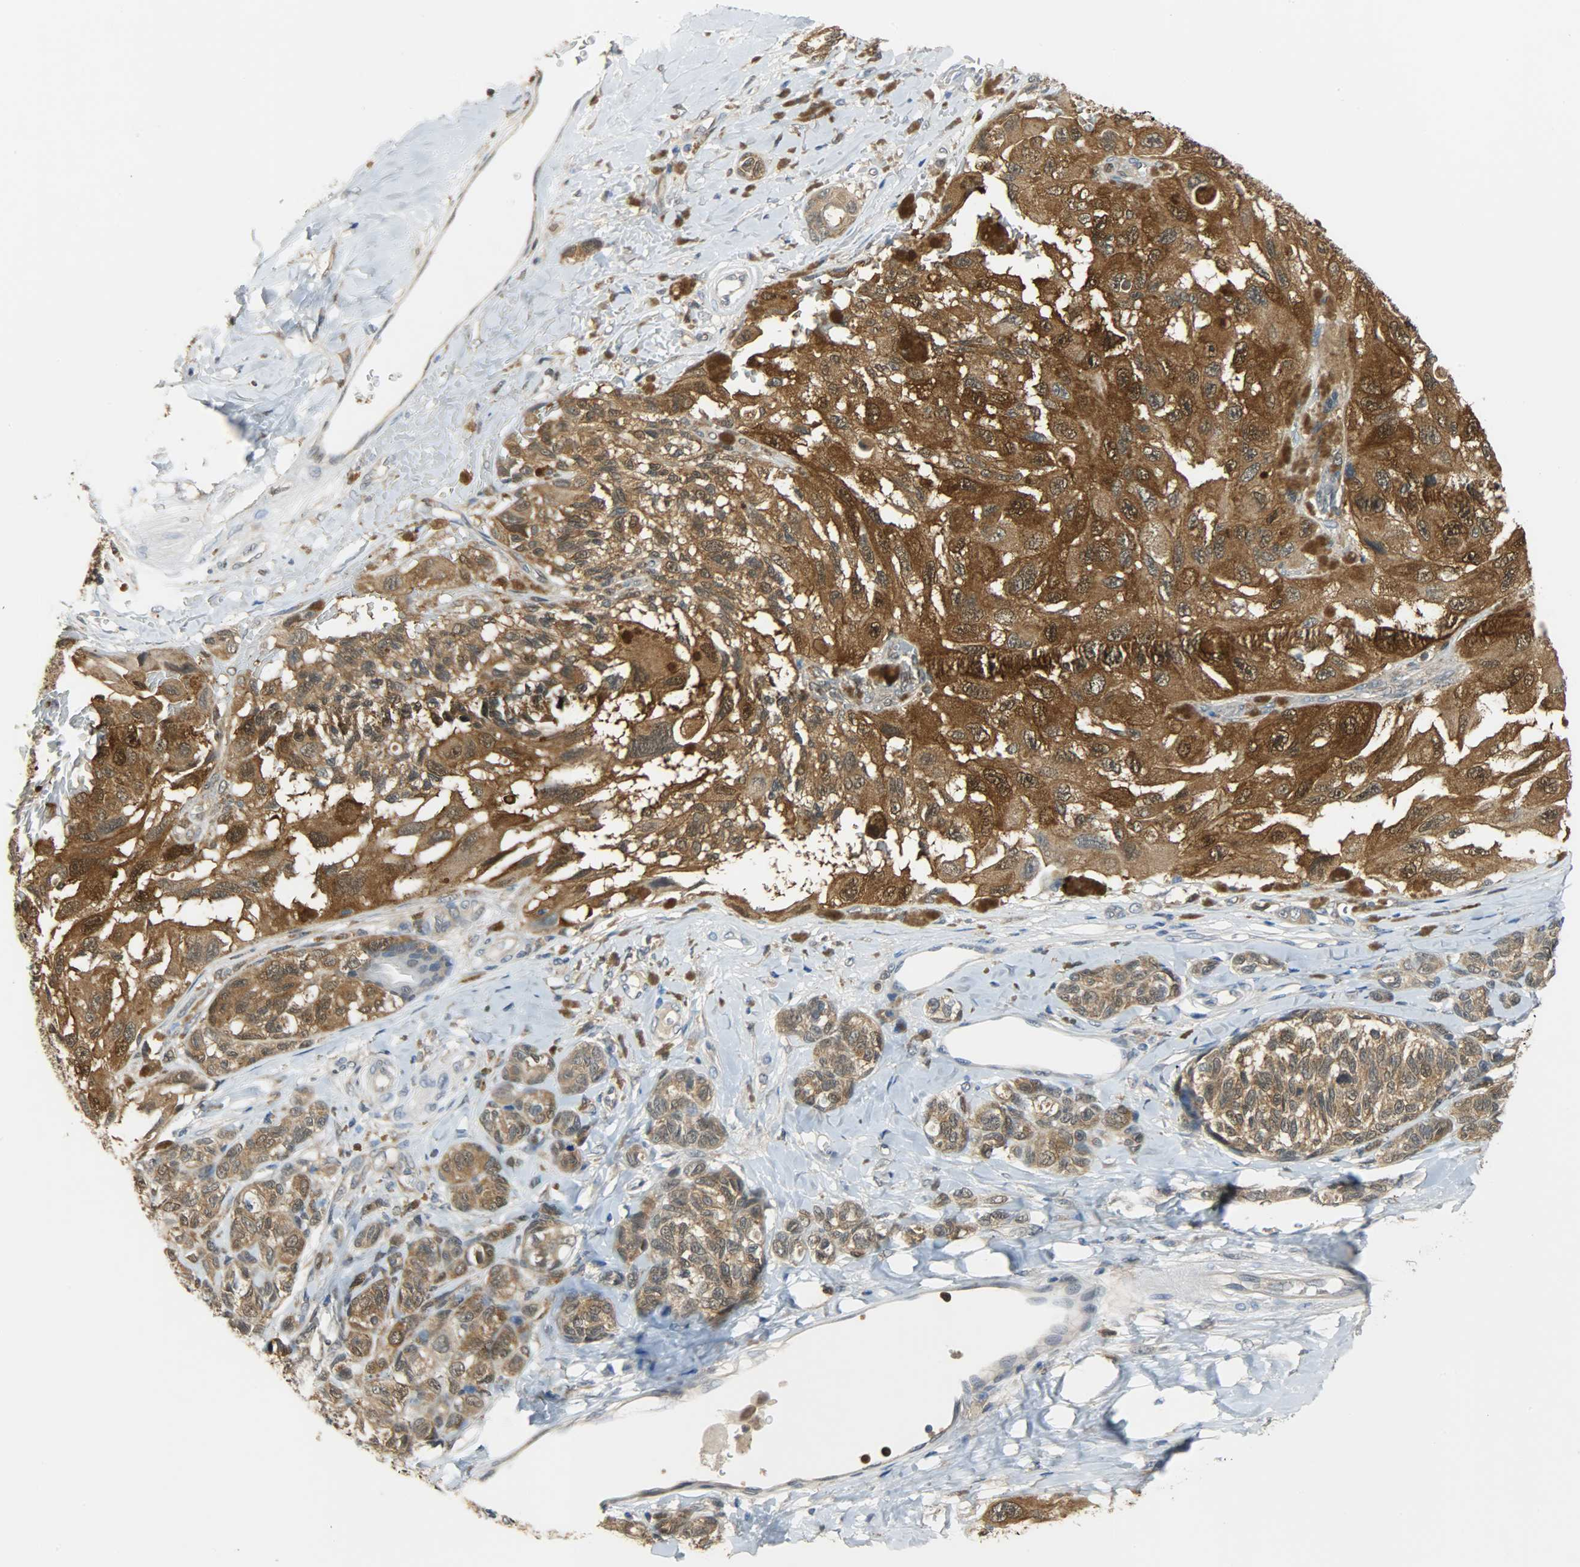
{"staining": {"intensity": "strong", "quantity": ">75%", "location": "cytoplasmic/membranous,nuclear"}, "tissue": "melanoma", "cell_type": "Tumor cells", "image_type": "cancer", "snomed": [{"axis": "morphology", "description": "Malignant melanoma, NOS"}, {"axis": "topography", "description": "Skin"}], "caption": "DAB (3,3'-diaminobenzidine) immunohistochemical staining of melanoma shows strong cytoplasmic/membranous and nuclear protein positivity in about >75% of tumor cells. The protein of interest is stained brown, and the nuclei are stained in blue (DAB IHC with brightfield microscopy, high magnification).", "gene": "EIF4EBP1", "patient": {"sex": "female", "age": 73}}